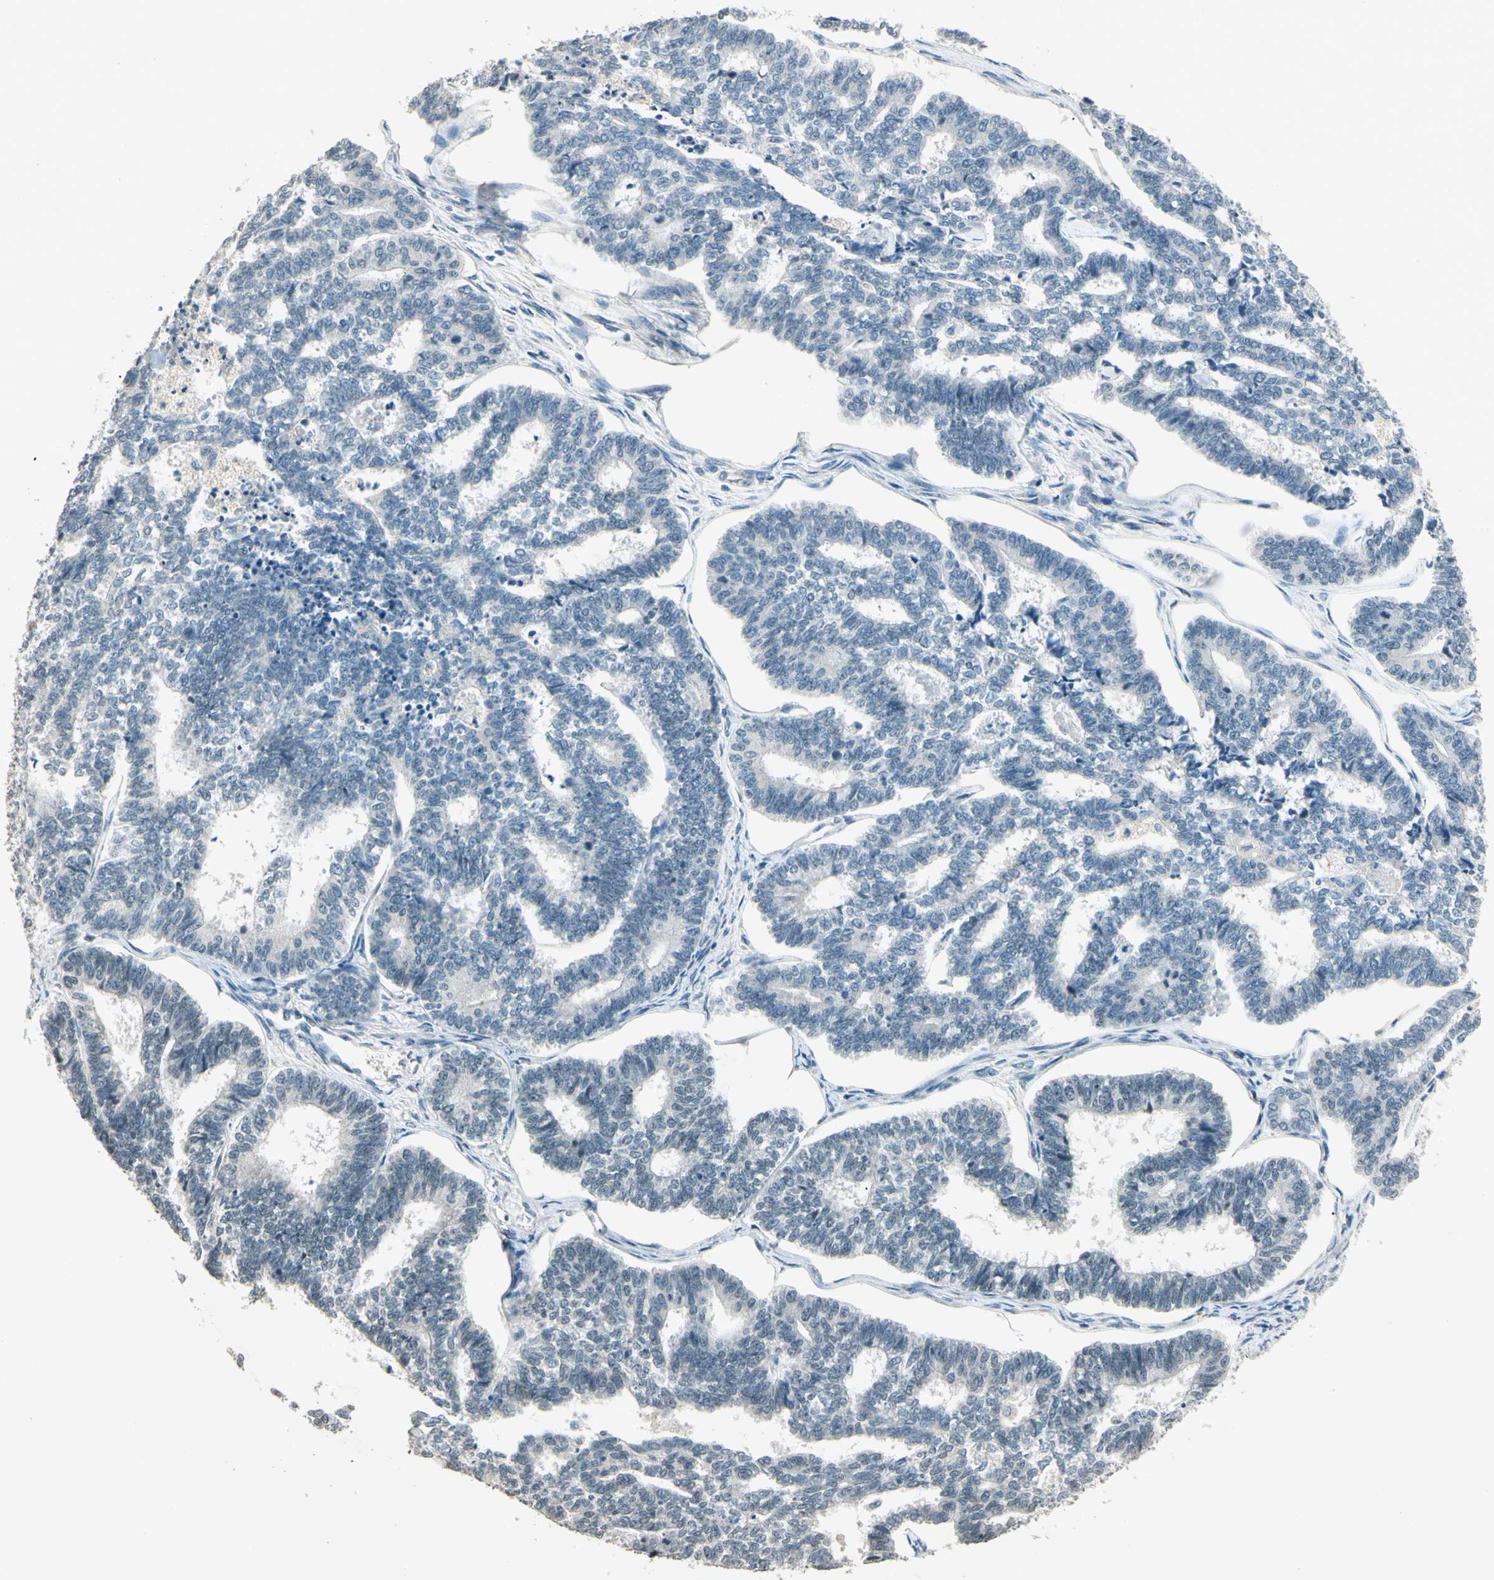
{"staining": {"intensity": "negative", "quantity": "none", "location": "none"}, "tissue": "endometrial cancer", "cell_type": "Tumor cells", "image_type": "cancer", "snomed": [{"axis": "morphology", "description": "Adenocarcinoma, NOS"}, {"axis": "topography", "description": "Endometrium"}], "caption": "Tumor cells are negative for brown protein staining in adenocarcinoma (endometrial).", "gene": "ZBTB4", "patient": {"sex": "female", "age": 70}}